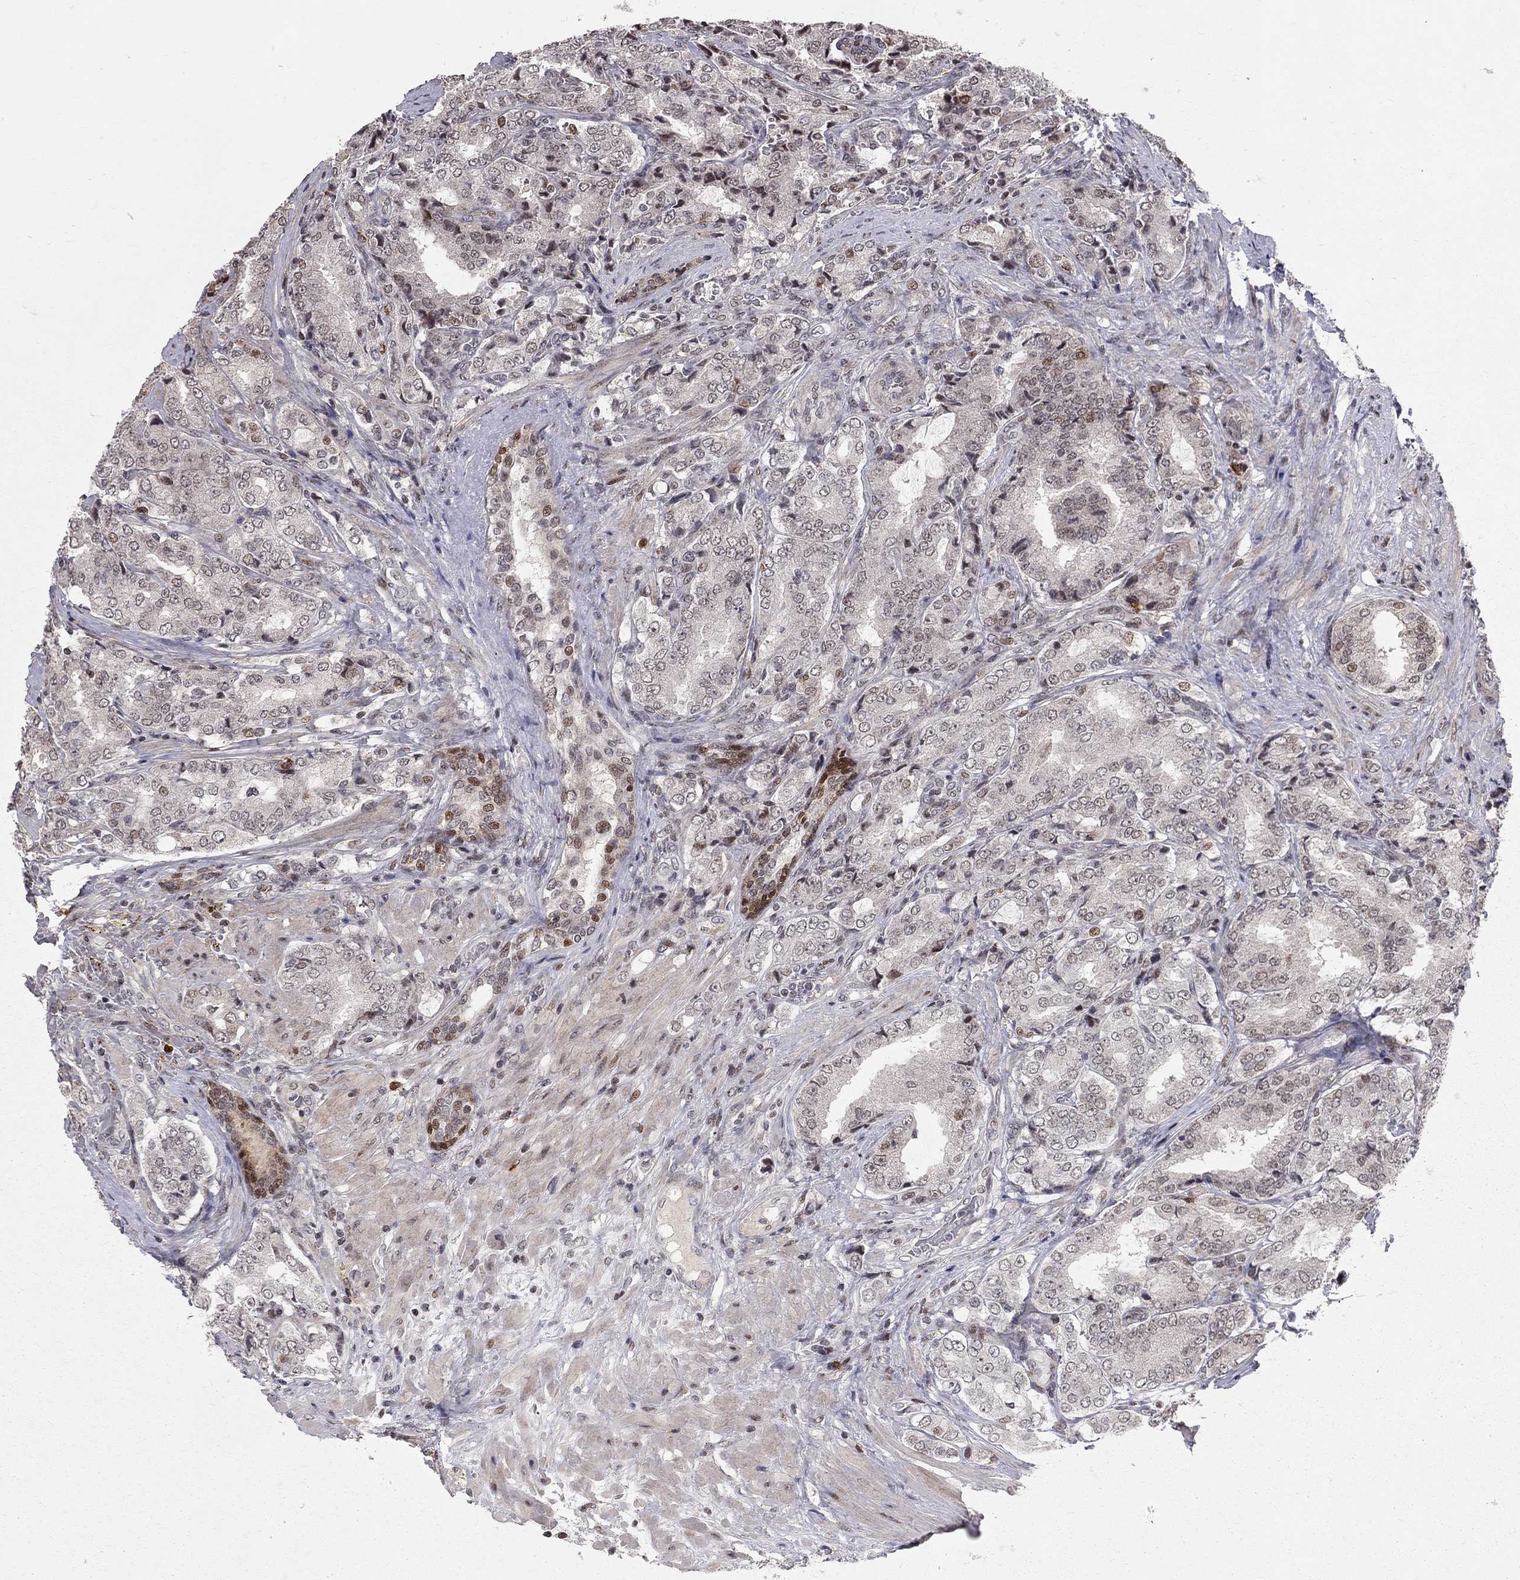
{"staining": {"intensity": "moderate", "quantity": "<25%", "location": "nuclear"}, "tissue": "prostate cancer", "cell_type": "Tumor cells", "image_type": "cancer", "snomed": [{"axis": "morphology", "description": "Adenocarcinoma, NOS"}, {"axis": "topography", "description": "Prostate"}], "caption": "A high-resolution image shows immunohistochemistry (IHC) staining of prostate adenocarcinoma, which displays moderate nuclear staining in approximately <25% of tumor cells. (DAB (3,3'-diaminobenzidine) = brown stain, brightfield microscopy at high magnification).", "gene": "HDAC3", "patient": {"sex": "male", "age": 65}}